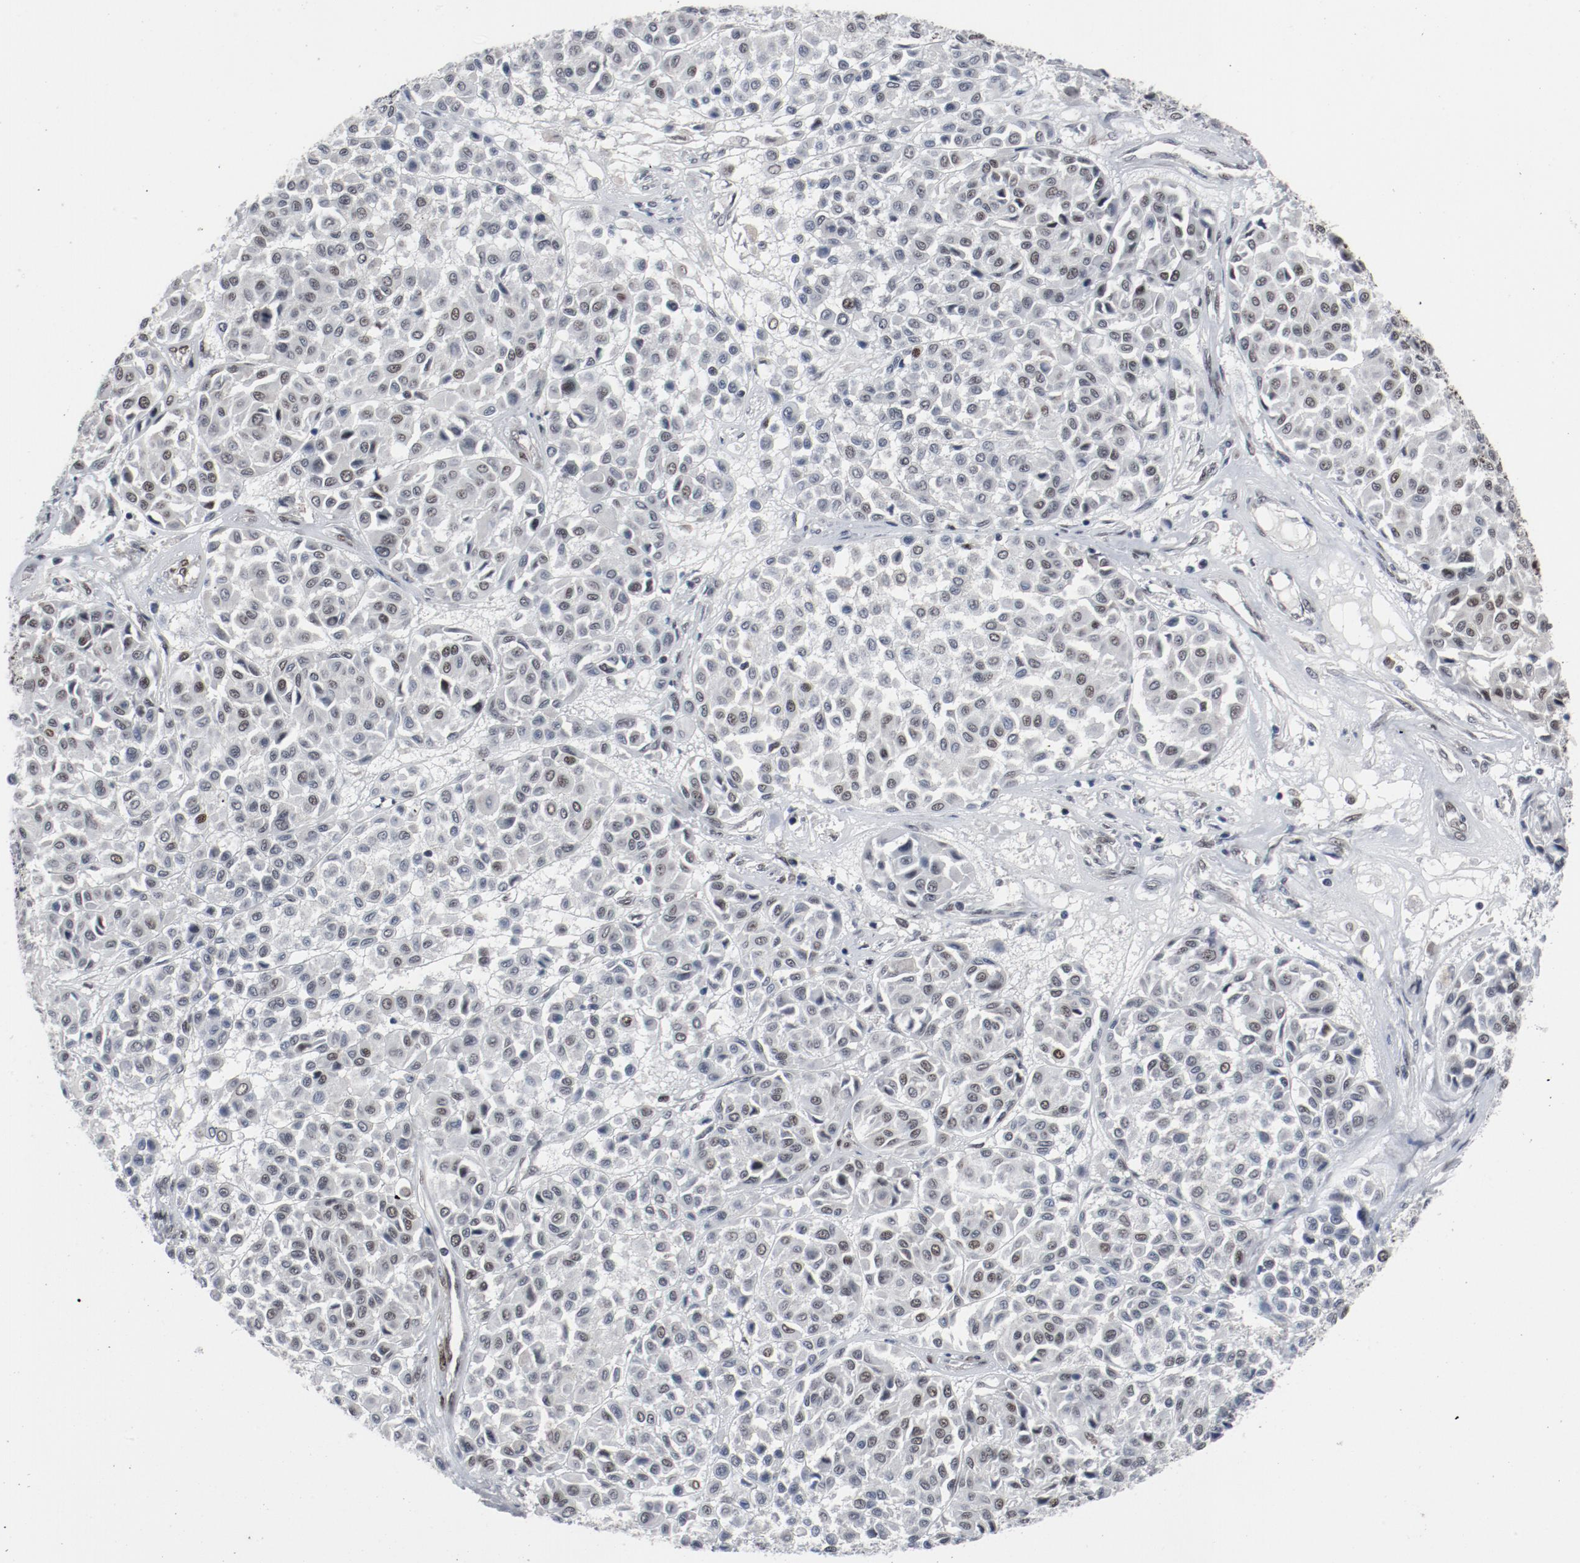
{"staining": {"intensity": "moderate", "quantity": "25%-75%", "location": "nuclear"}, "tissue": "melanoma", "cell_type": "Tumor cells", "image_type": "cancer", "snomed": [{"axis": "morphology", "description": "Malignant melanoma, Metastatic site"}, {"axis": "topography", "description": "Soft tissue"}], "caption": "The image reveals staining of melanoma, revealing moderate nuclear protein positivity (brown color) within tumor cells.", "gene": "JMJD6", "patient": {"sex": "male", "age": 41}}